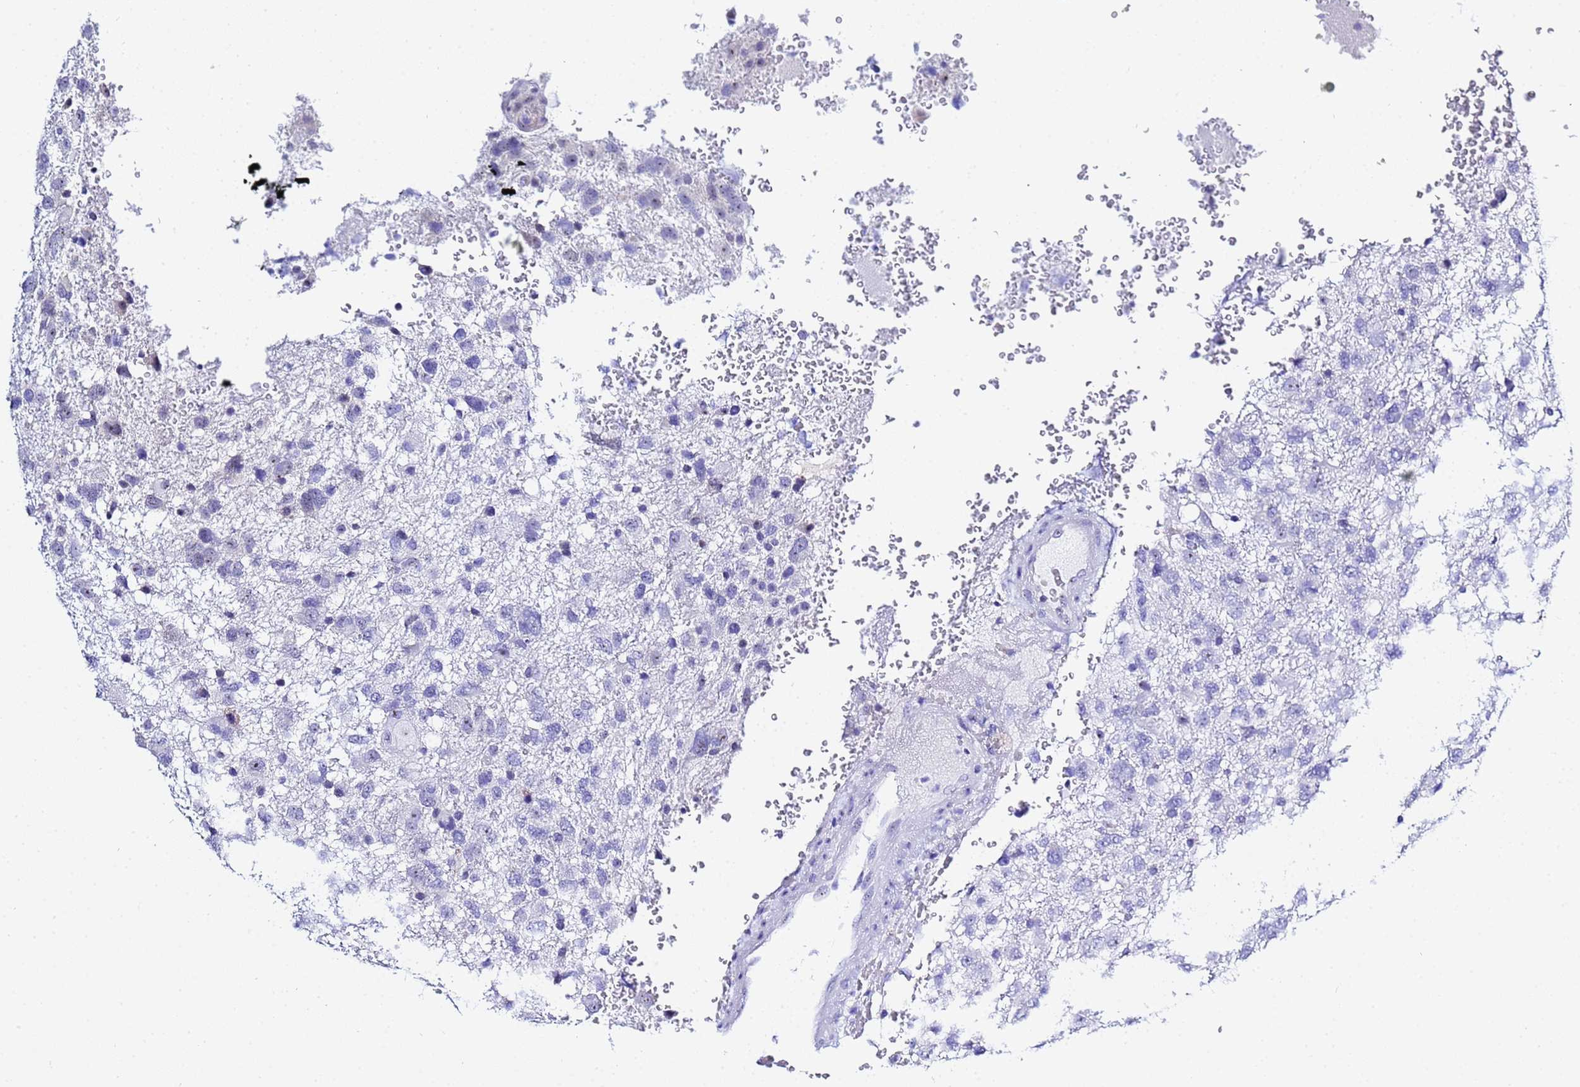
{"staining": {"intensity": "weak", "quantity": "25%-75%", "location": "nuclear"}, "tissue": "glioma", "cell_type": "Tumor cells", "image_type": "cancer", "snomed": [{"axis": "morphology", "description": "Glioma, malignant, High grade"}, {"axis": "topography", "description": "Brain"}], "caption": "A histopathology image of human glioma stained for a protein shows weak nuclear brown staining in tumor cells.", "gene": "ACTL6B", "patient": {"sex": "male", "age": 61}}